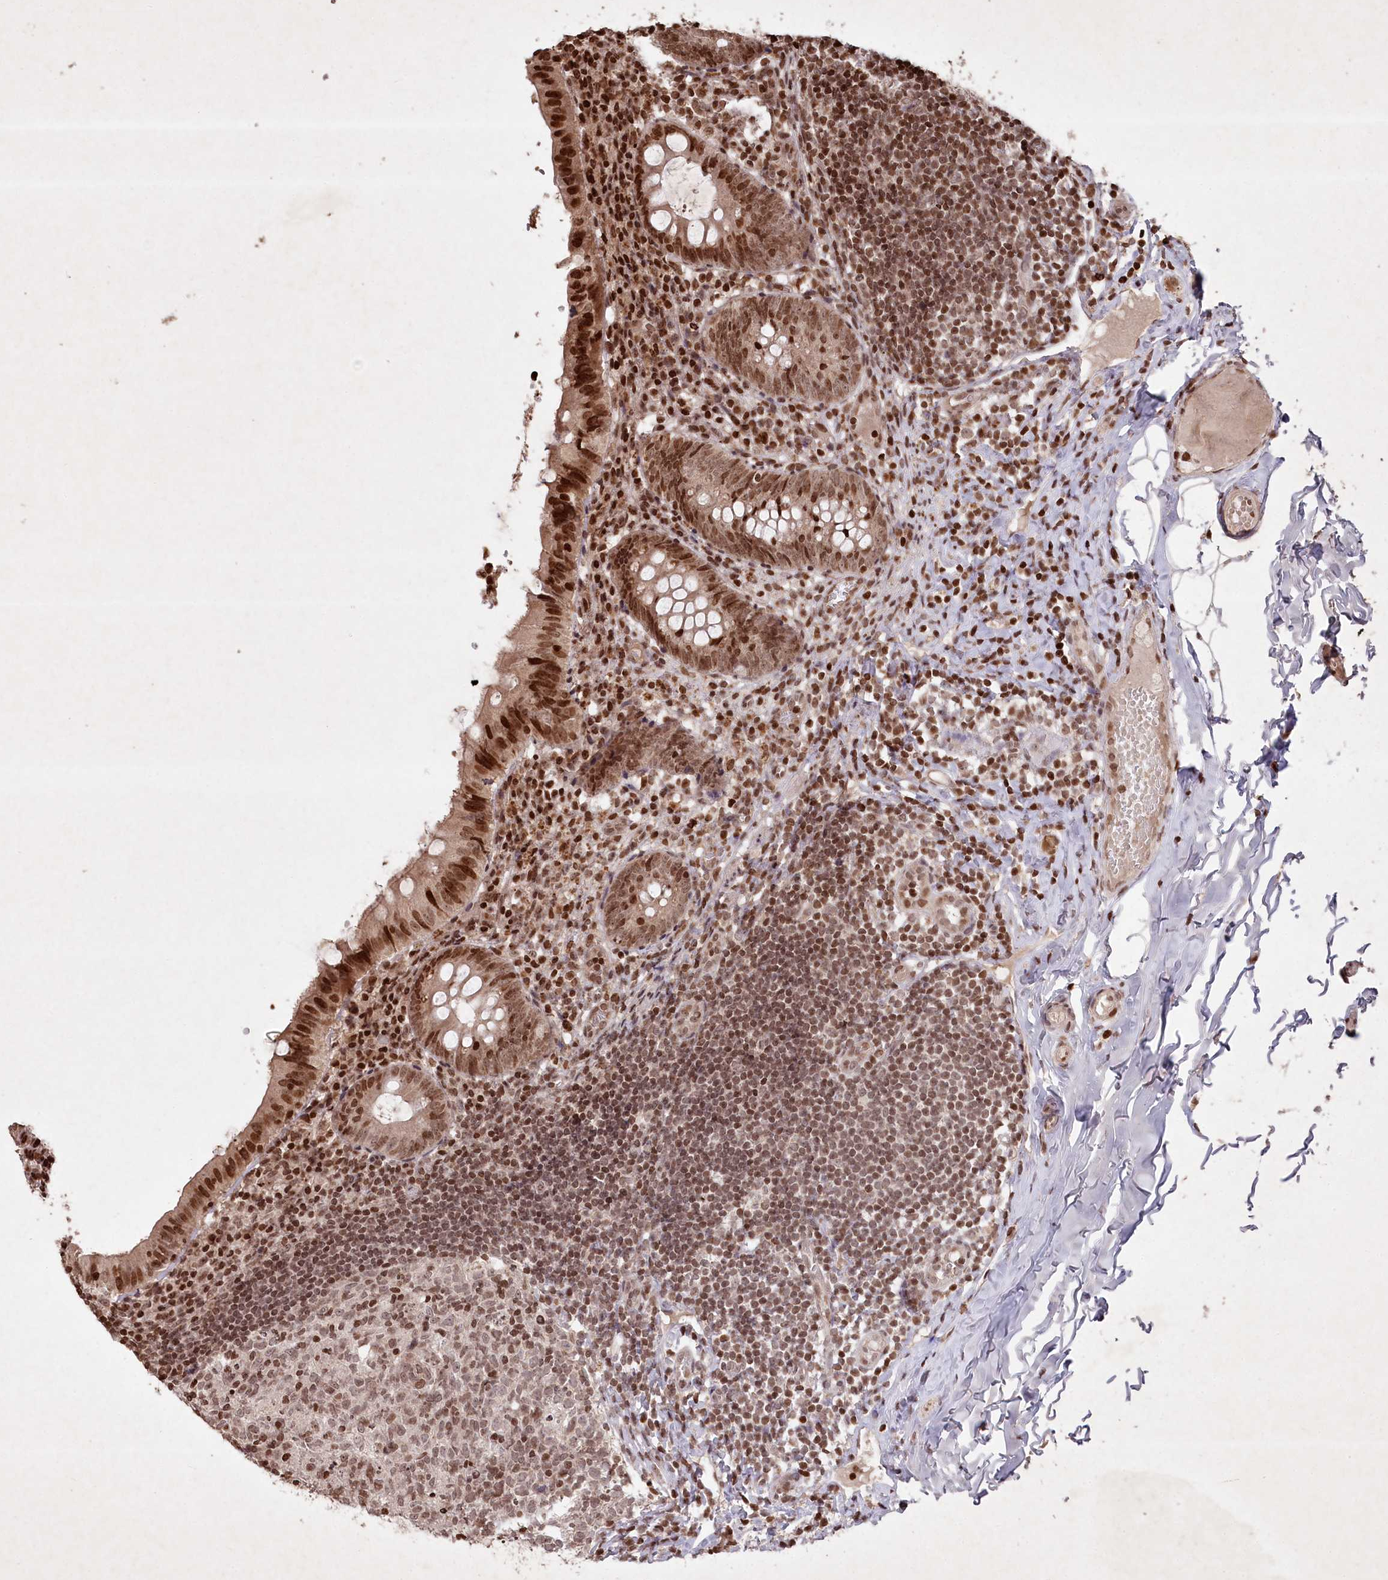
{"staining": {"intensity": "strong", "quantity": ">75%", "location": "nuclear"}, "tissue": "appendix", "cell_type": "Glandular cells", "image_type": "normal", "snomed": [{"axis": "morphology", "description": "Normal tissue, NOS"}, {"axis": "topography", "description": "Appendix"}], "caption": "Immunohistochemical staining of benign appendix reveals strong nuclear protein expression in approximately >75% of glandular cells.", "gene": "CCSER2", "patient": {"sex": "male", "age": 8}}